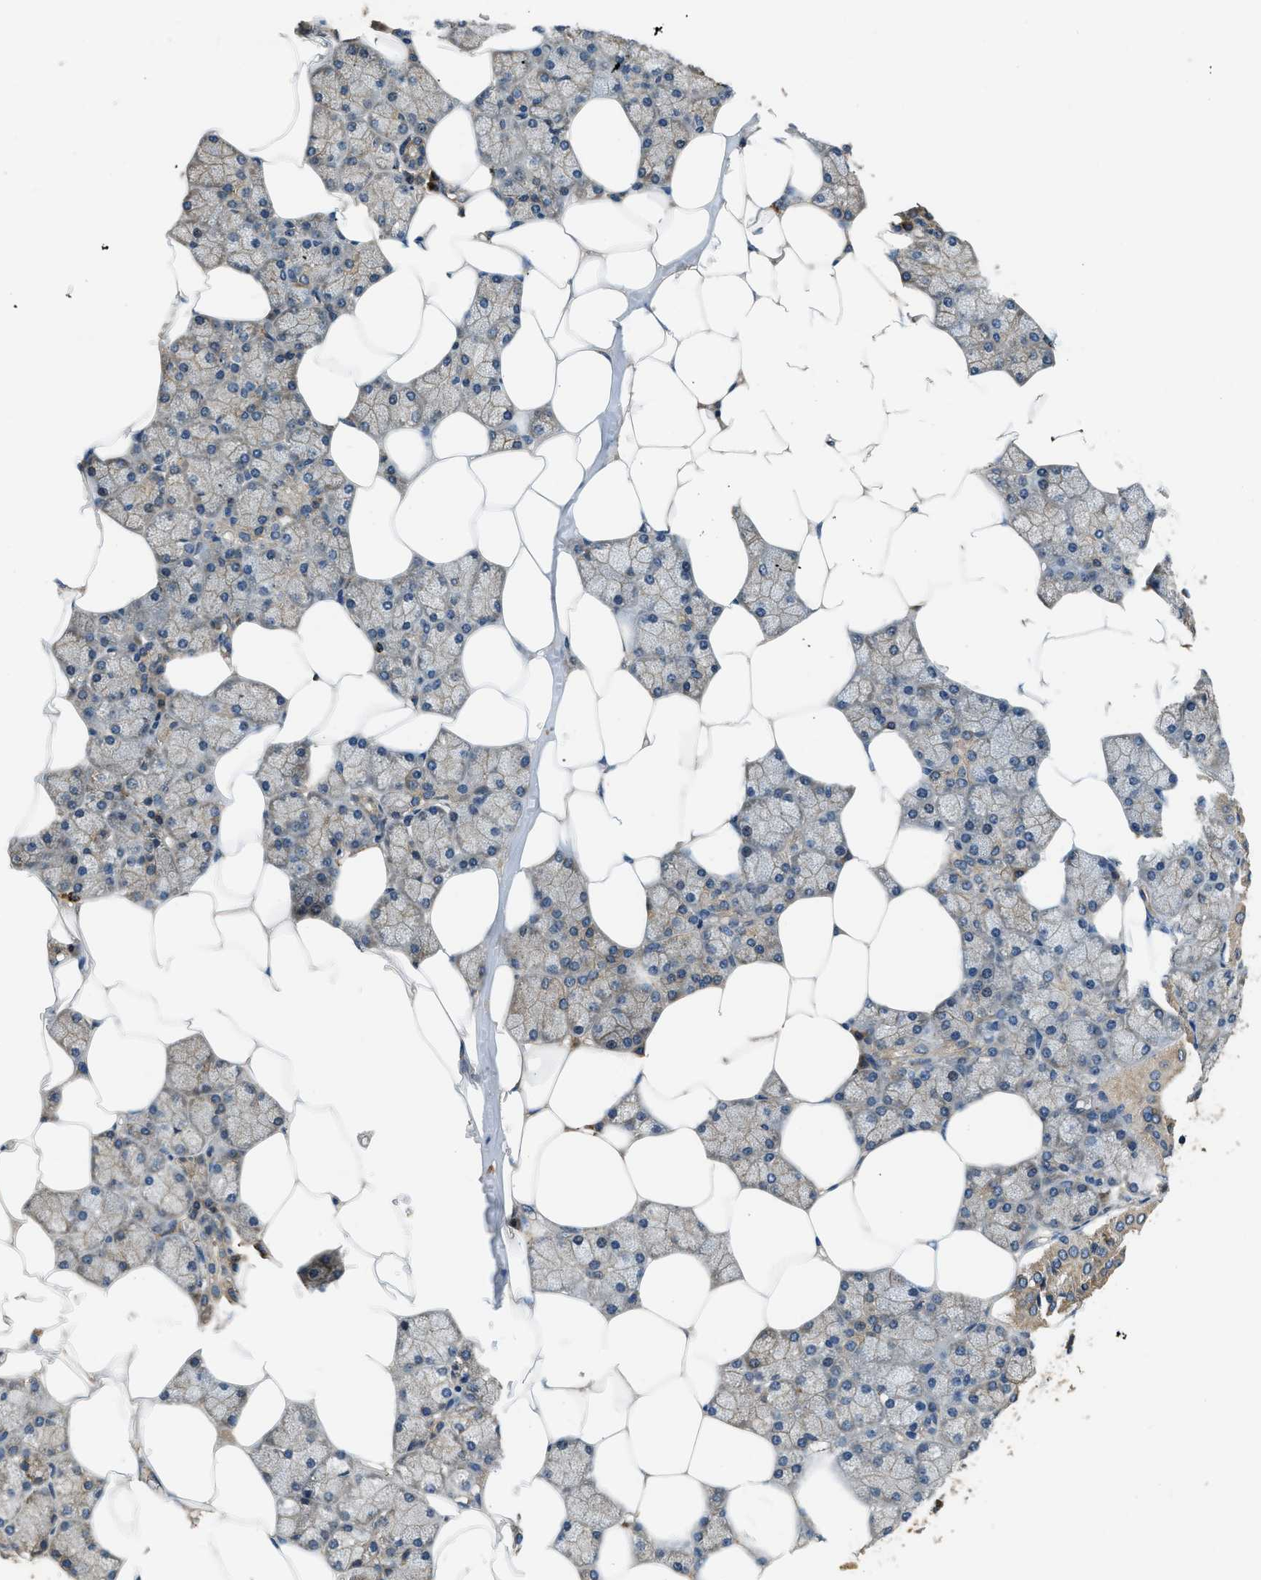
{"staining": {"intensity": "moderate", "quantity": "25%-75%", "location": "cytoplasmic/membranous"}, "tissue": "salivary gland", "cell_type": "Glandular cells", "image_type": "normal", "snomed": [{"axis": "morphology", "description": "Normal tissue, NOS"}, {"axis": "topography", "description": "Salivary gland"}], "caption": "Immunohistochemical staining of unremarkable human salivary gland displays medium levels of moderate cytoplasmic/membranous staining in about 25%-75% of glandular cells.", "gene": "GGH", "patient": {"sex": "male", "age": 62}}